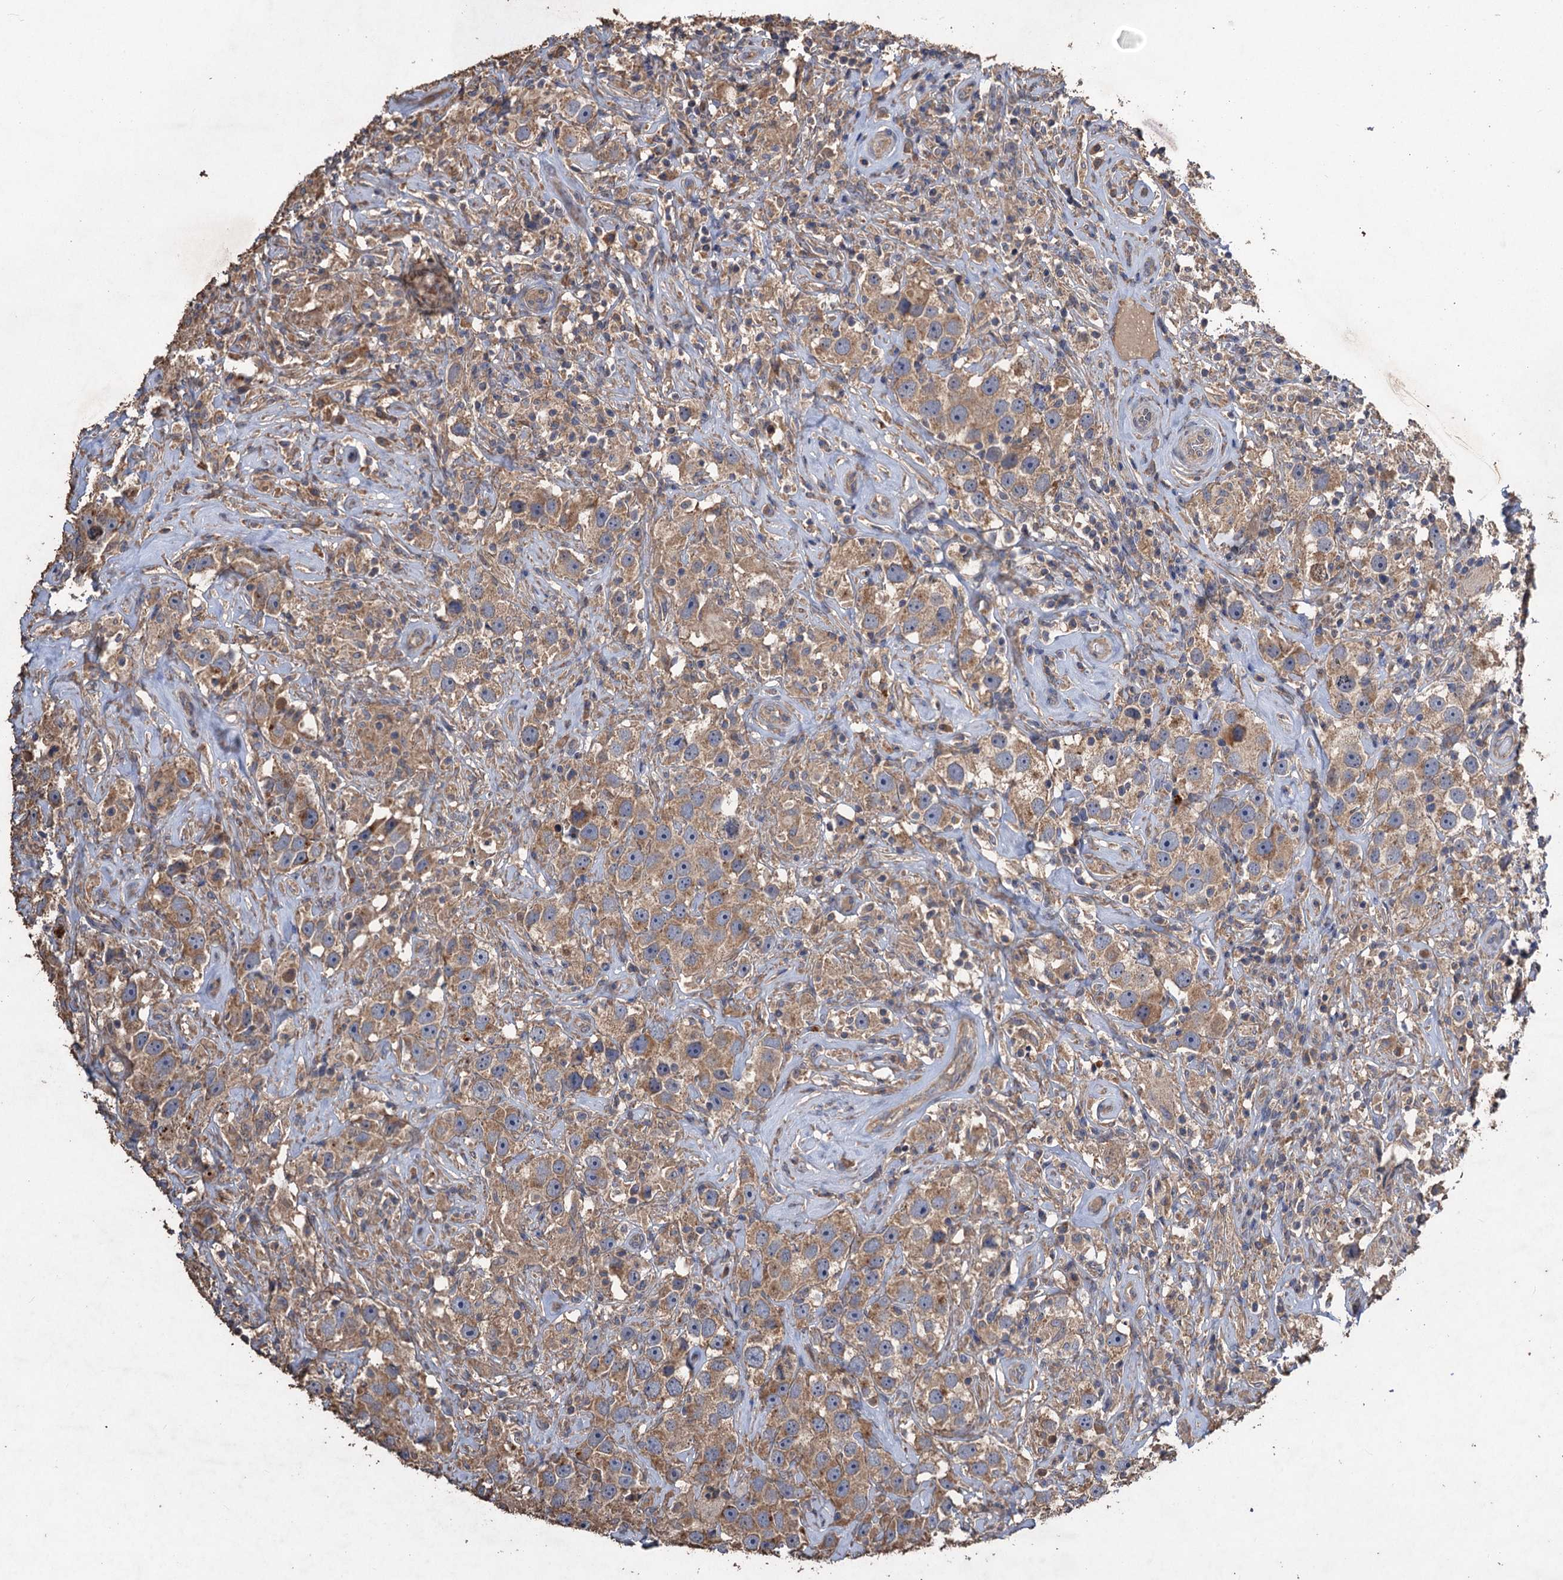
{"staining": {"intensity": "moderate", "quantity": ">75%", "location": "cytoplasmic/membranous"}, "tissue": "testis cancer", "cell_type": "Tumor cells", "image_type": "cancer", "snomed": [{"axis": "morphology", "description": "Seminoma, NOS"}, {"axis": "topography", "description": "Testis"}], "caption": "The photomicrograph exhibits immunohistochemical staining of testis cancer (seminoma). There is moderate cytoplasmic/membranous expression is present in approximately >75% of tumor cells.", "gene": "SCUBE3", "patient": {"sex": "male", "age": 49}}